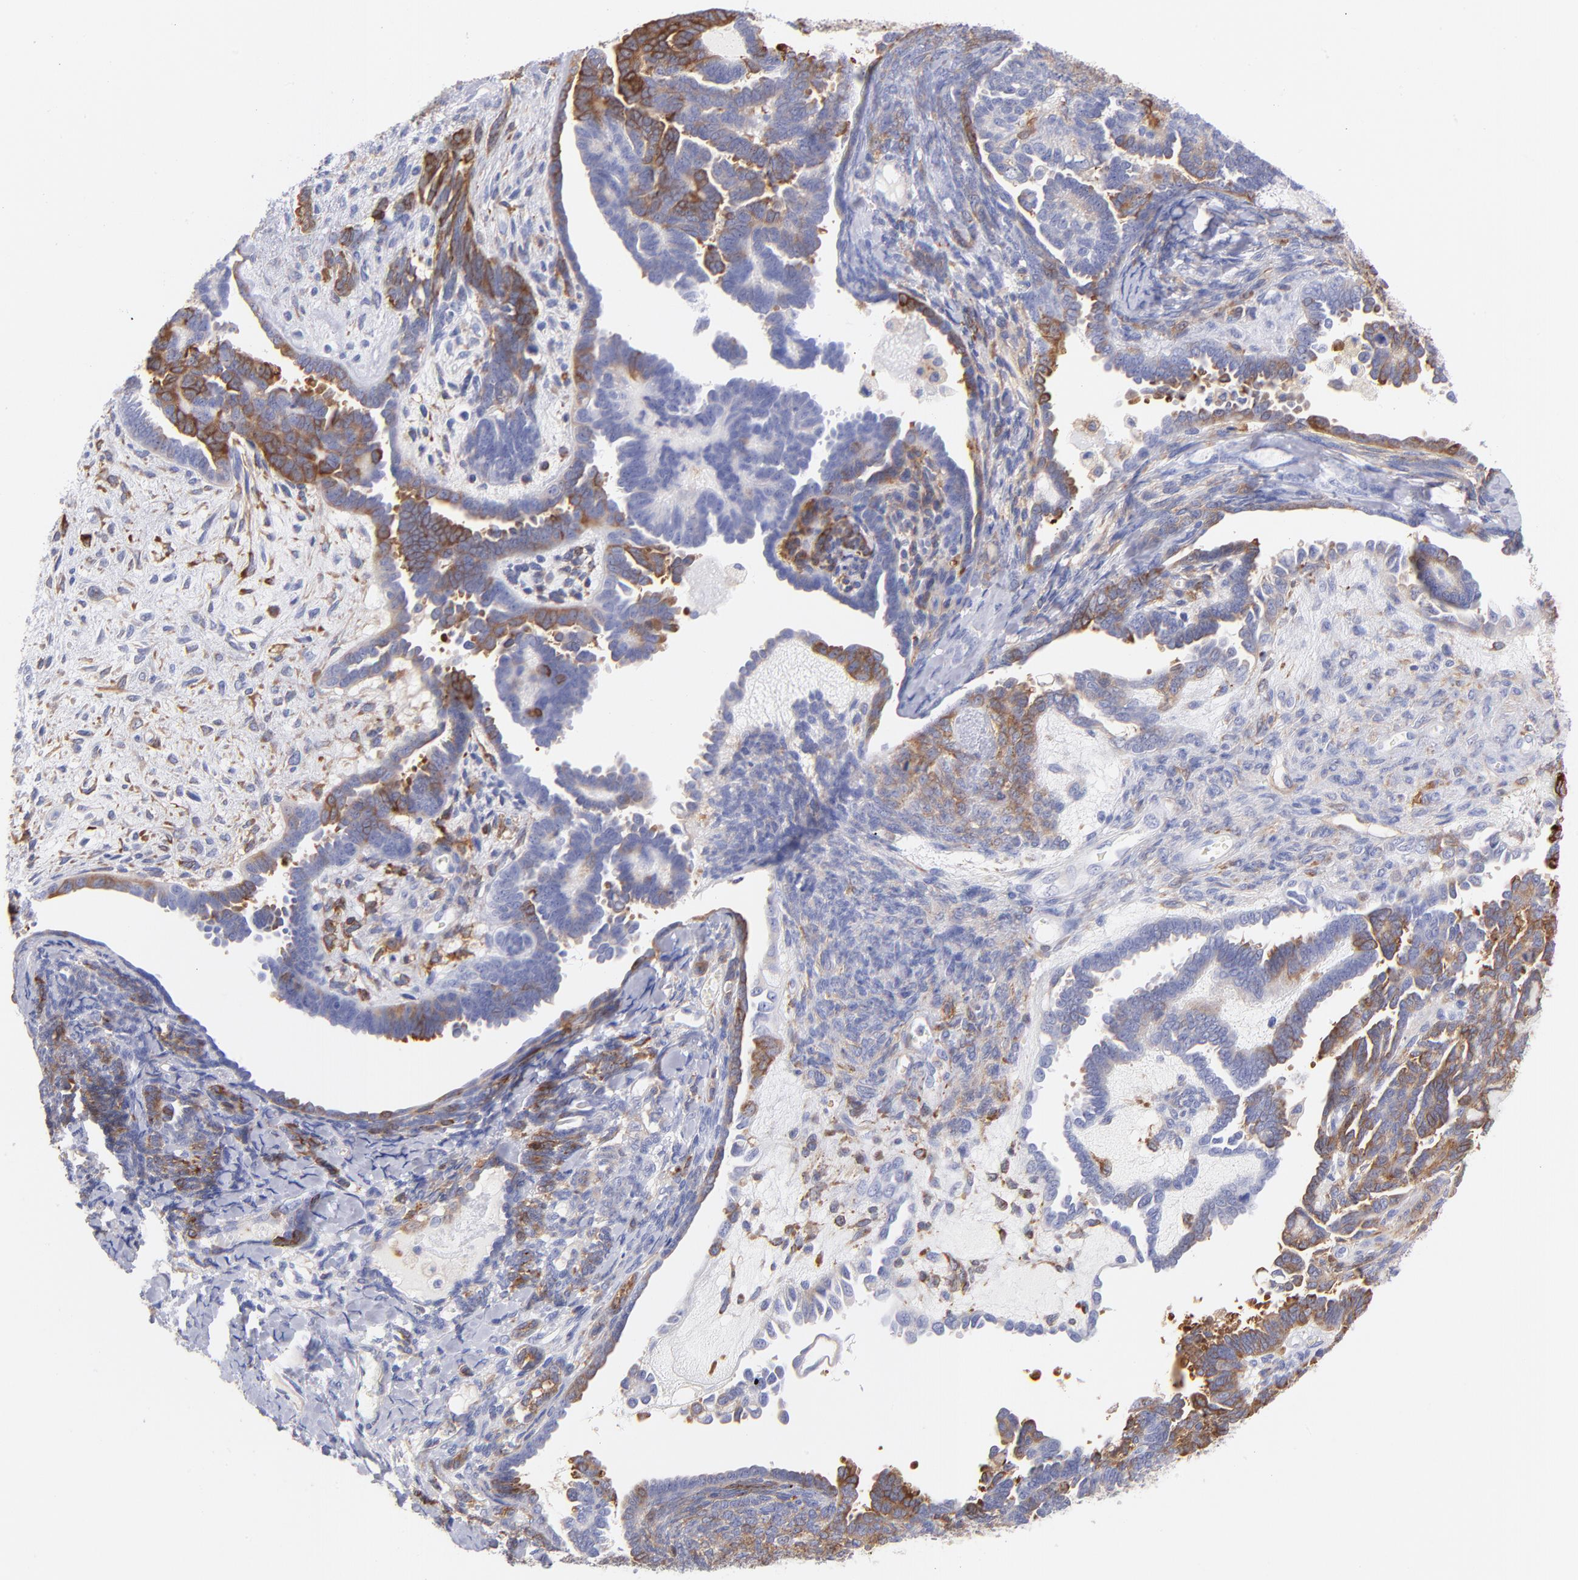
{"staining": {"intensity": "moderate", "quantity": "25%-75%", "location": "cytoplasmic/membranous"}, "tissue": "endometrial cancer", "cell_type": "Tumor cells", "image_type": "cancer", "snomed": [{"axis": "morphology", "description": "Neoplasm, malignant, NOS"}, {"axis": "topography", "description": "Endometrium"}], "caption": "Malignant neoplasm (endometrial) tissue shows moderate cytoplasmic/membranous expression in about 25%-75% of tumor cells", "gene": "PRKCA", "patient": {"sex": "female", "age": 74}}